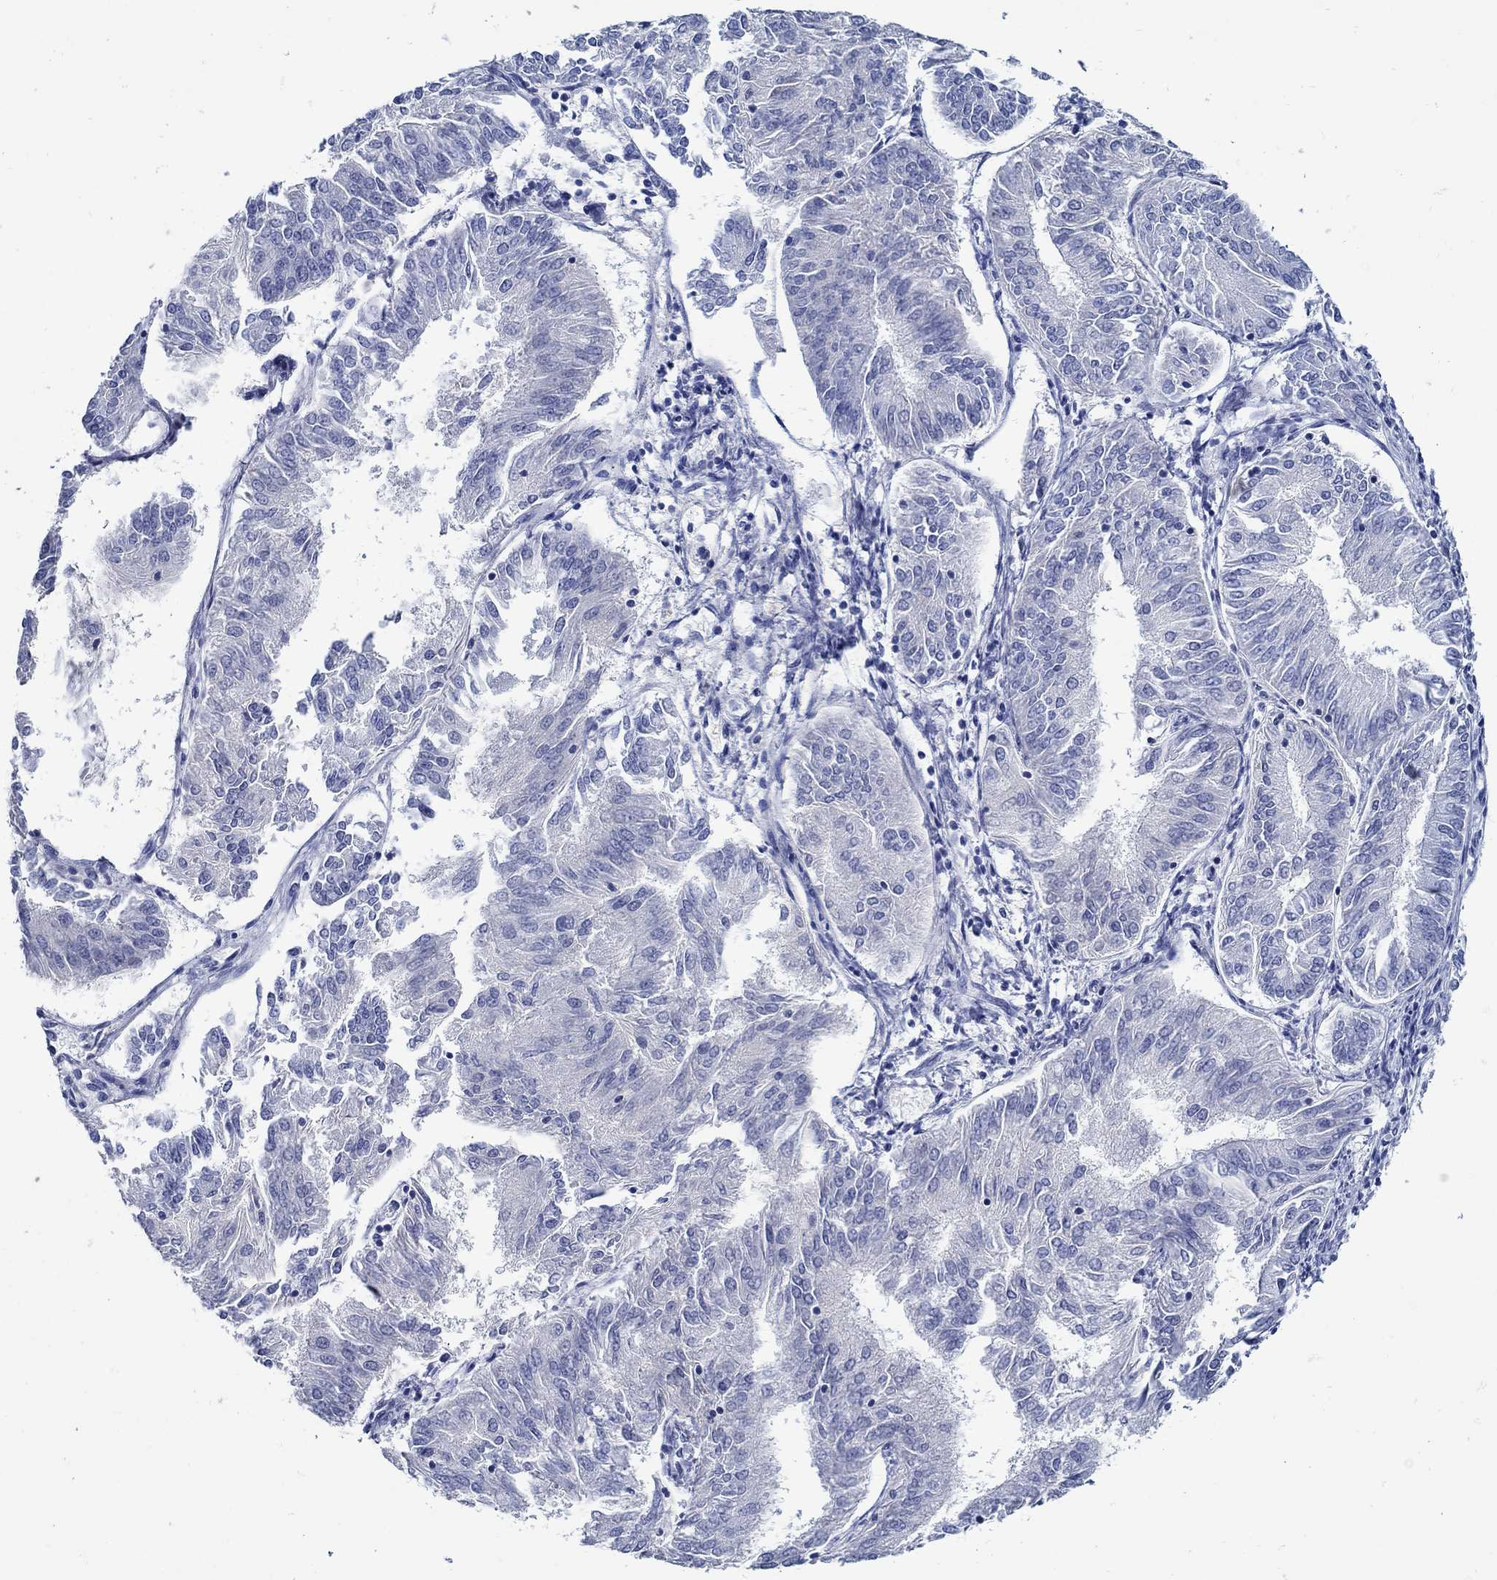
{"staining": {"intensity": "negative", "quantity": "none", "location": "none"}, "tissue": "endometrial cancer", "cell_type": "Tumor cells", "image_type": "cancer", "snomed": [{"axis": "morphology", "description": "Adenocarcinoma, NOS"}, {"axis": "topography", "description": "Endometrium"}], "caption": "Adenocarcinoma (endometrial) was stained to show a protein in brown. There is no significant positivity in tumor cells. The staining is performed using DAB brown chromogen with nuclei counter-stained in using hematoxylin.", "gene": "MC2R", "patient": {"sex": "female", "age": 58}}